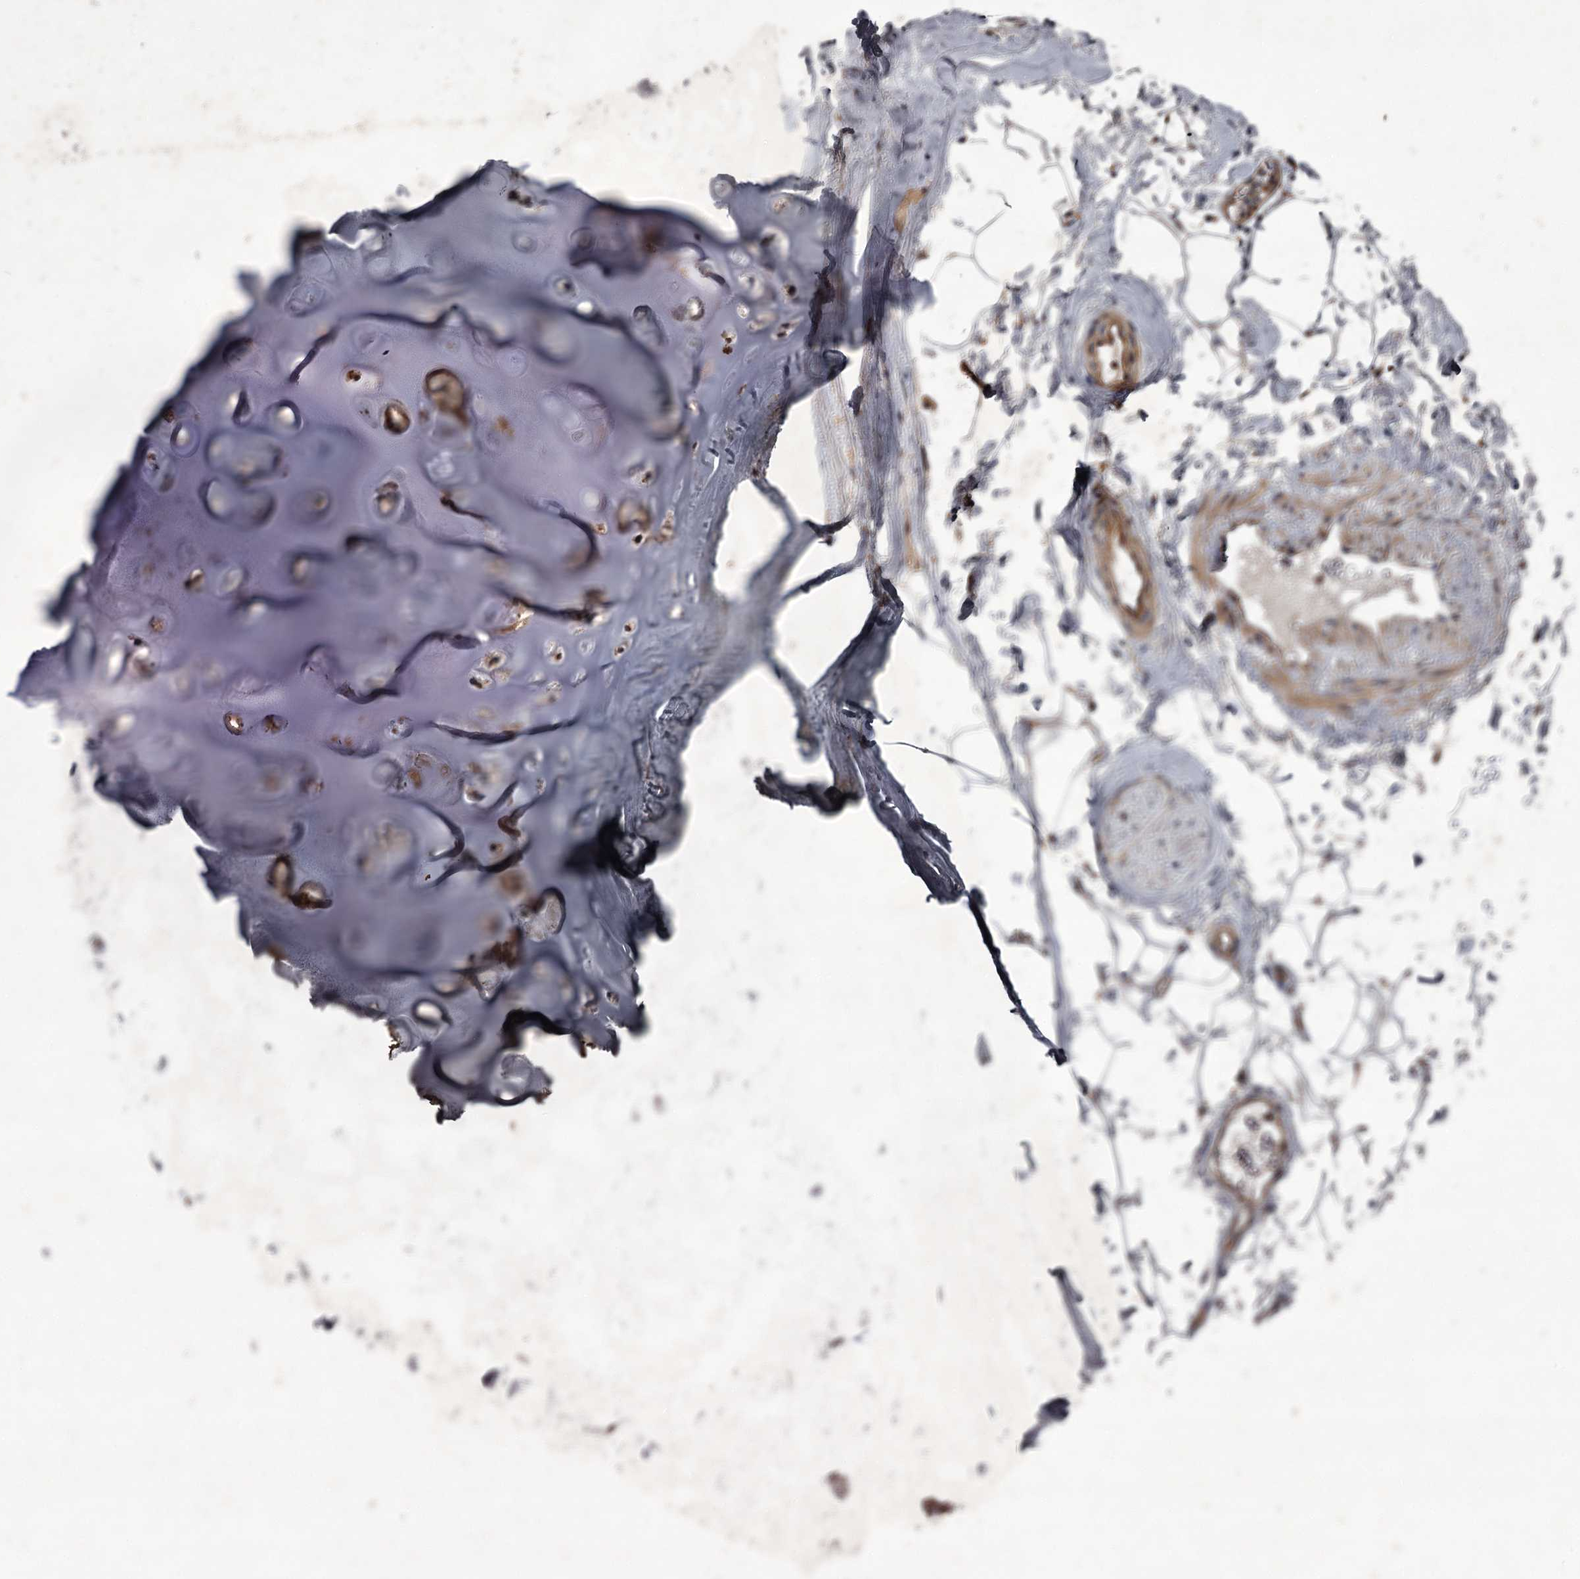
{"staining": {"intensity": "negative", "quantity": "none", "location": "none"}, "tissue": "adipose tissue", "cell_type": "Adipocytes", "image_type": "normal", "snomed": [{"axis": "morphology", "description": "Normal tissue, NOS"}, {"axis": "topography", "description": "Cartilage tissue"}, {"axis": "topography", "description": "Bronchus"}], "caption": "Immunohistochemistry image of unremarkable adipose tissue: adipose tissue stained with DAB exhibits no significant protein staining in adipocytes.", "gene": "UNC93B1", "patient": {"sex": "female", "age": 73}}